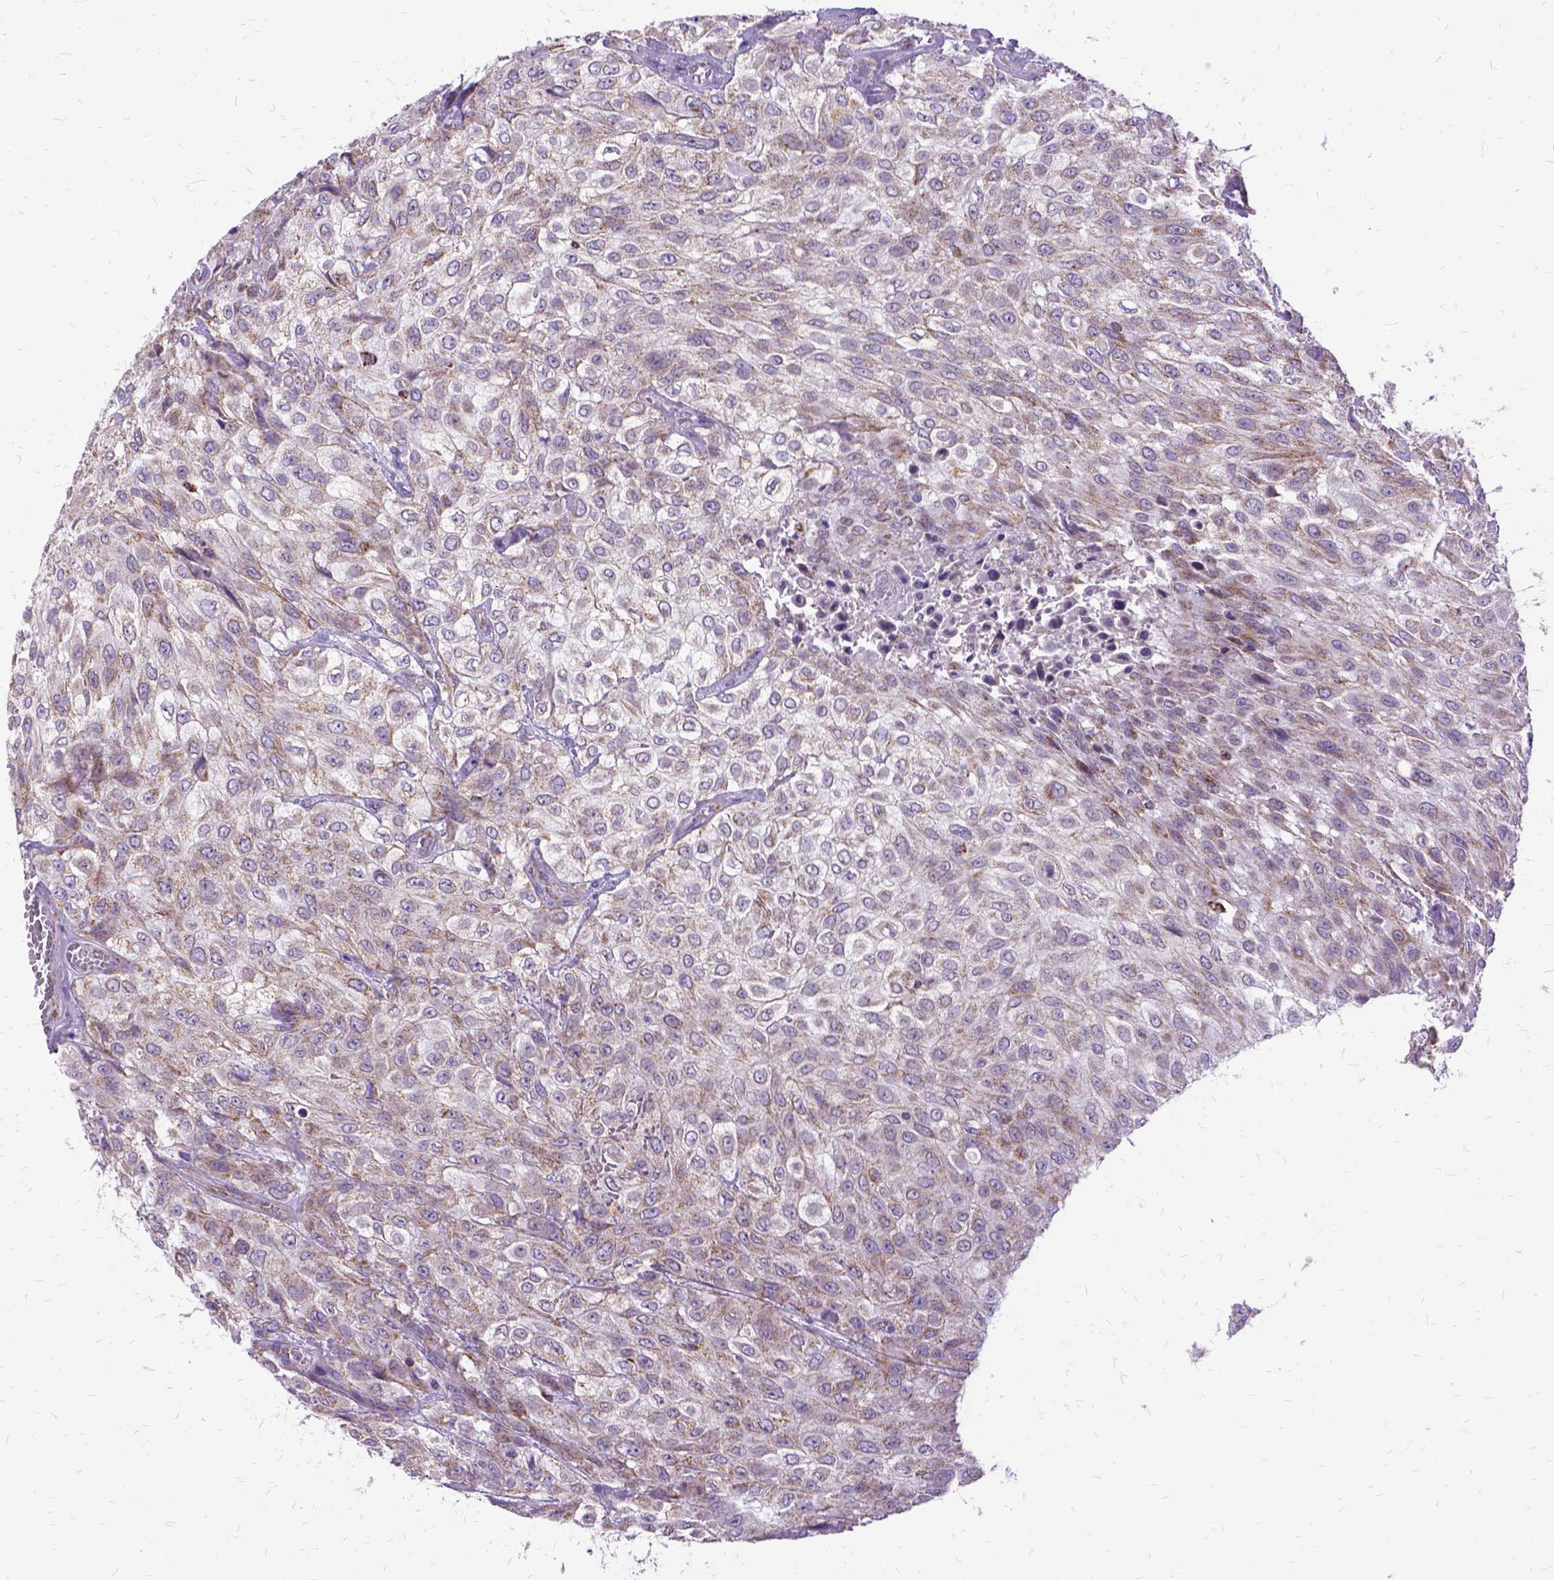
{"staining": {"intensity": "weak", "quantity": "25%-75%", "location": "cytoplasmic/membranous"}, "tissue": "urothelial cancer", "cell_type": "Tumor cells", "image_type": "cancer", "snomed": [{"axis": "morphology", "description": "Urothelial carcinoma, High grade"}, {"axis": "topography", "description": "Urinary bladder"}], "caption": "Immunohistochemistry histopathology image of human urothelial cancer stained for a protein (brown), which reveals low levels of weak cytoplasmic/membranous staining in approximately 25%-75% of tumor cells.", "gene": "OXCT1", "patient": {"sex": "male", "age": 57}}